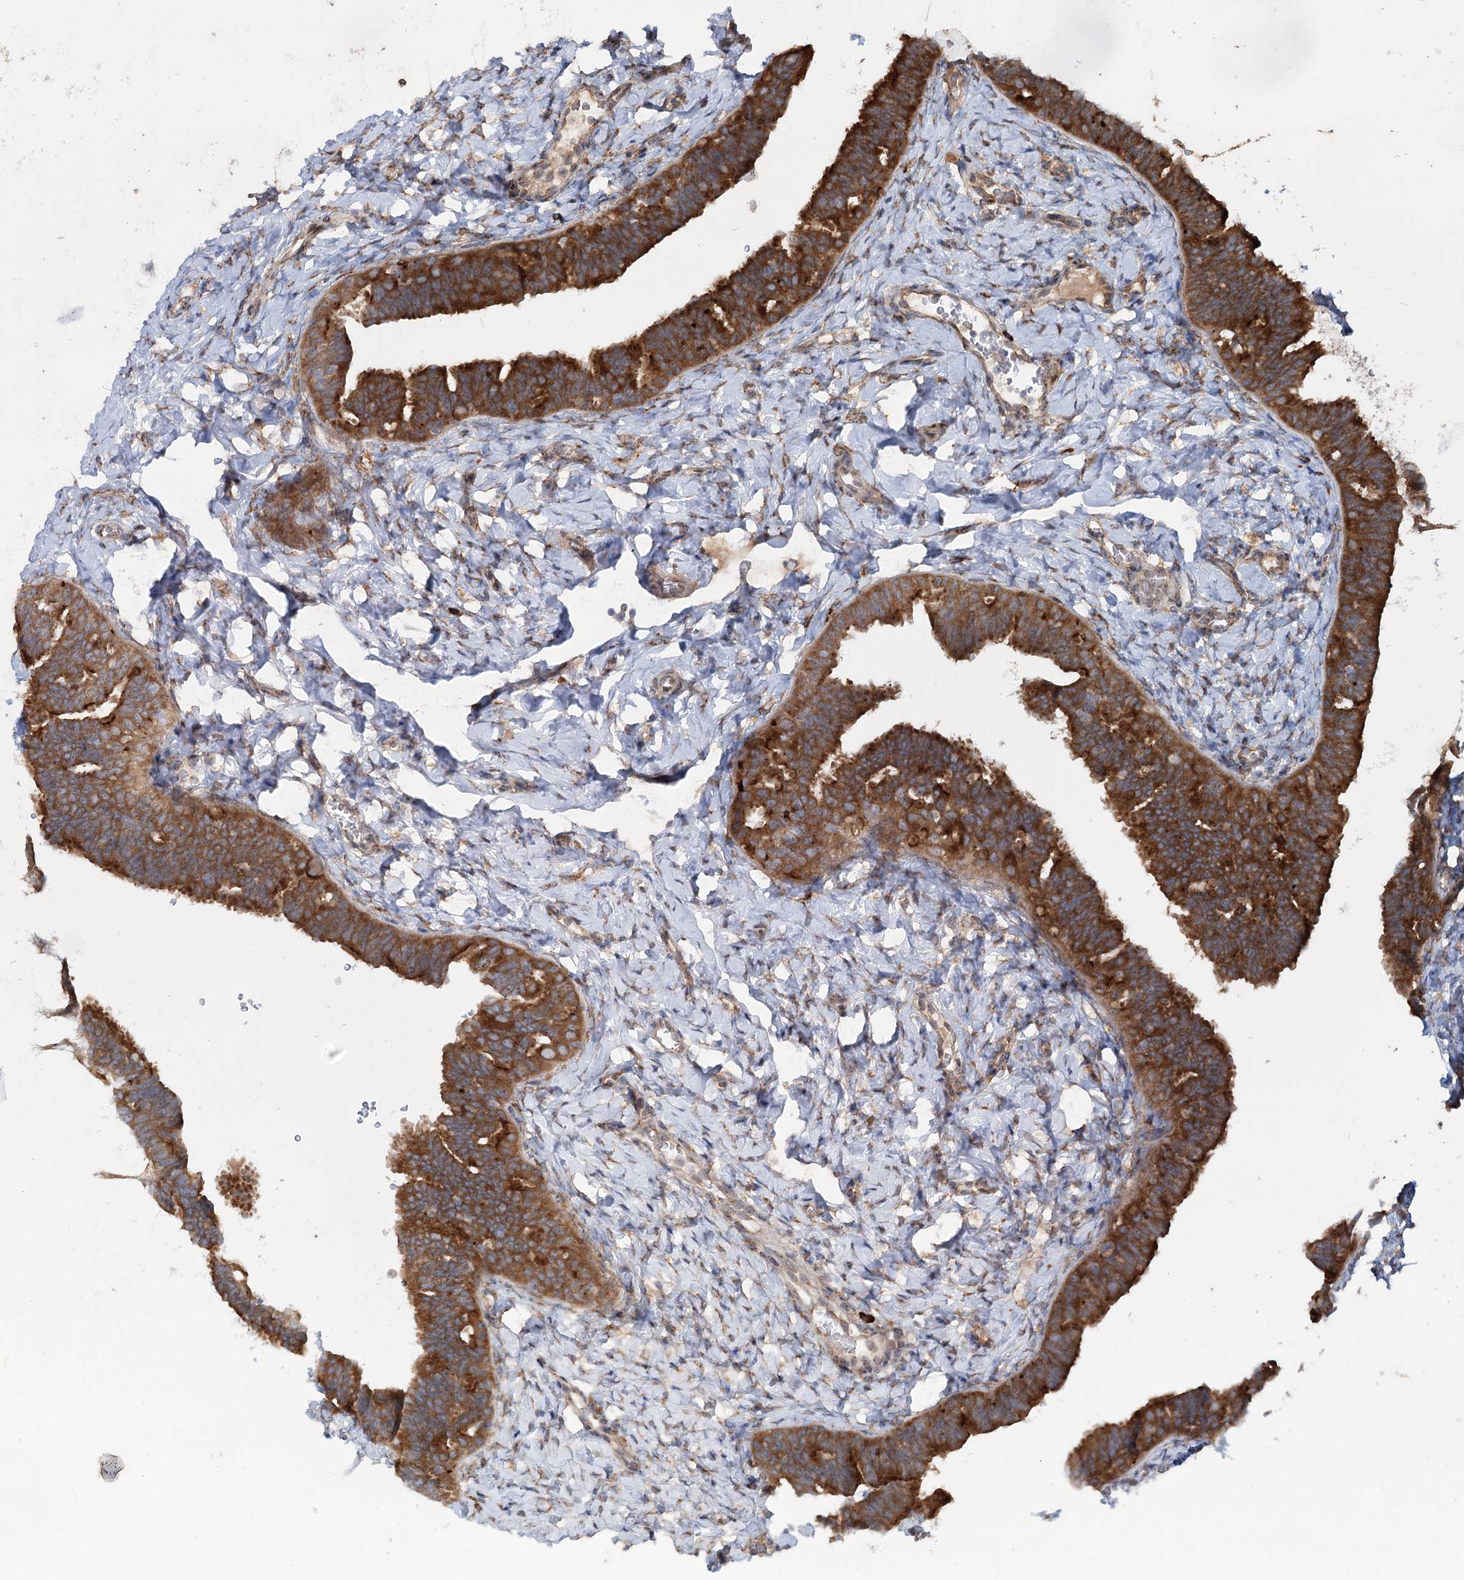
{"staining": {"intensity": "strong", "quantity": ">75%", "location": "cytoplasmic/membranous"}, "tissue": "fallopian tube", "cell_type": "Glandular cells", "image_type": "normal", "snomed": [{"axis": "morphology", "description": "Normal tissue, NOS"}, {"axis": "topography", "description": "Fallopian tube"}], "caption": "The immunohistochemical stain shows strong cytoplasmic/membranous staining in glandular cells of normal fallopian tube.", "gene": "SPART", "patient": {"sex": "female", "age": 65}}